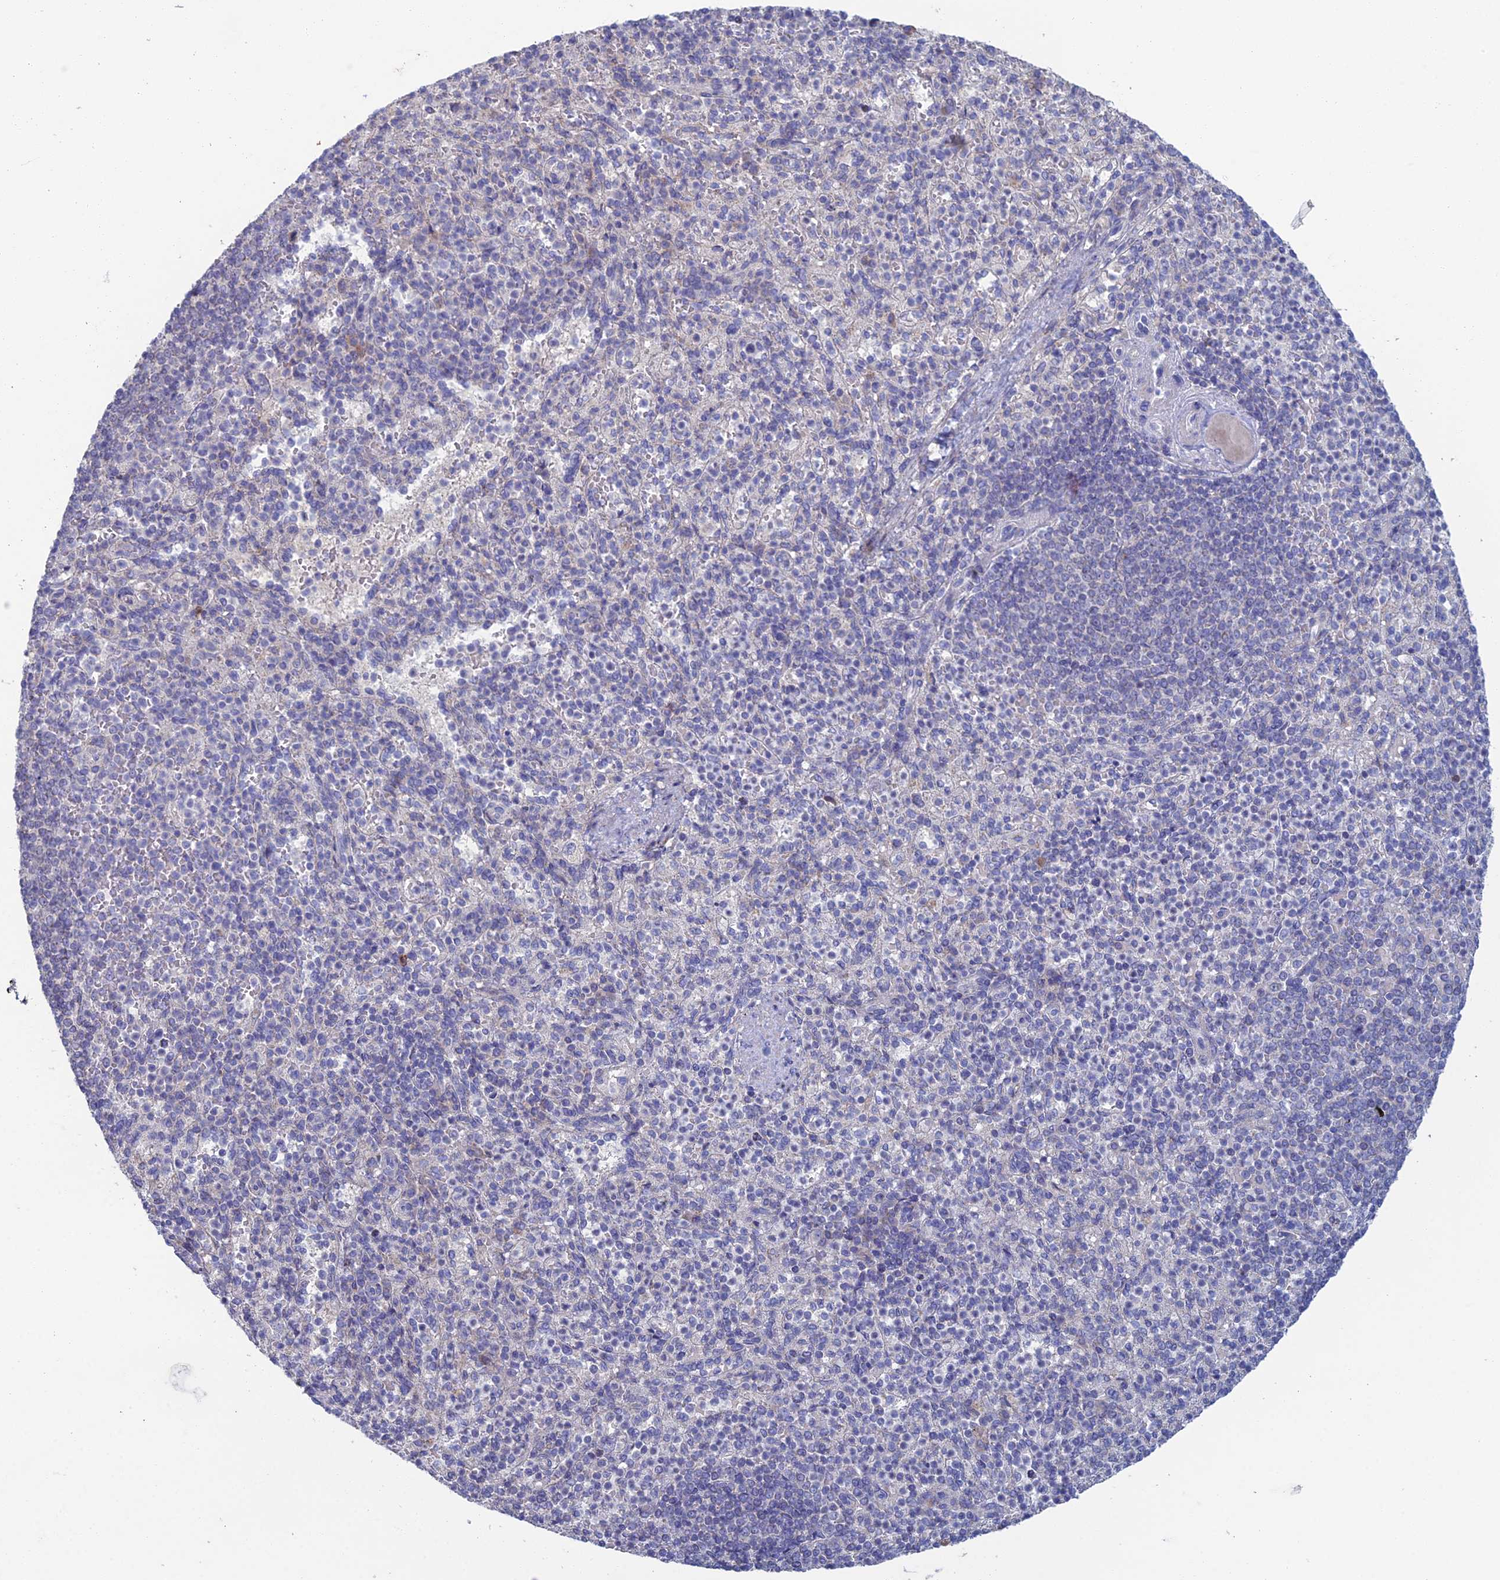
{"staining": {"intensity": "negative", "quantity": "none", "location": "none"}, "tissue": "spleen", "cell_type": "Cells in red pulp", "image_type": "normal", "snomed": [{"axis": "morphology", "description": "Normal tissue, NOS"}, {"axis": "topography", "description": "Spleen"}], "caption": "A high-resolution photomicrograph shows immunohistochemistry staining of unremarkable spleen, which exhibits no significant staining in cells in red pulp.", "gene": "ARL16", "patient": {"sex": "female", "age": 74}}